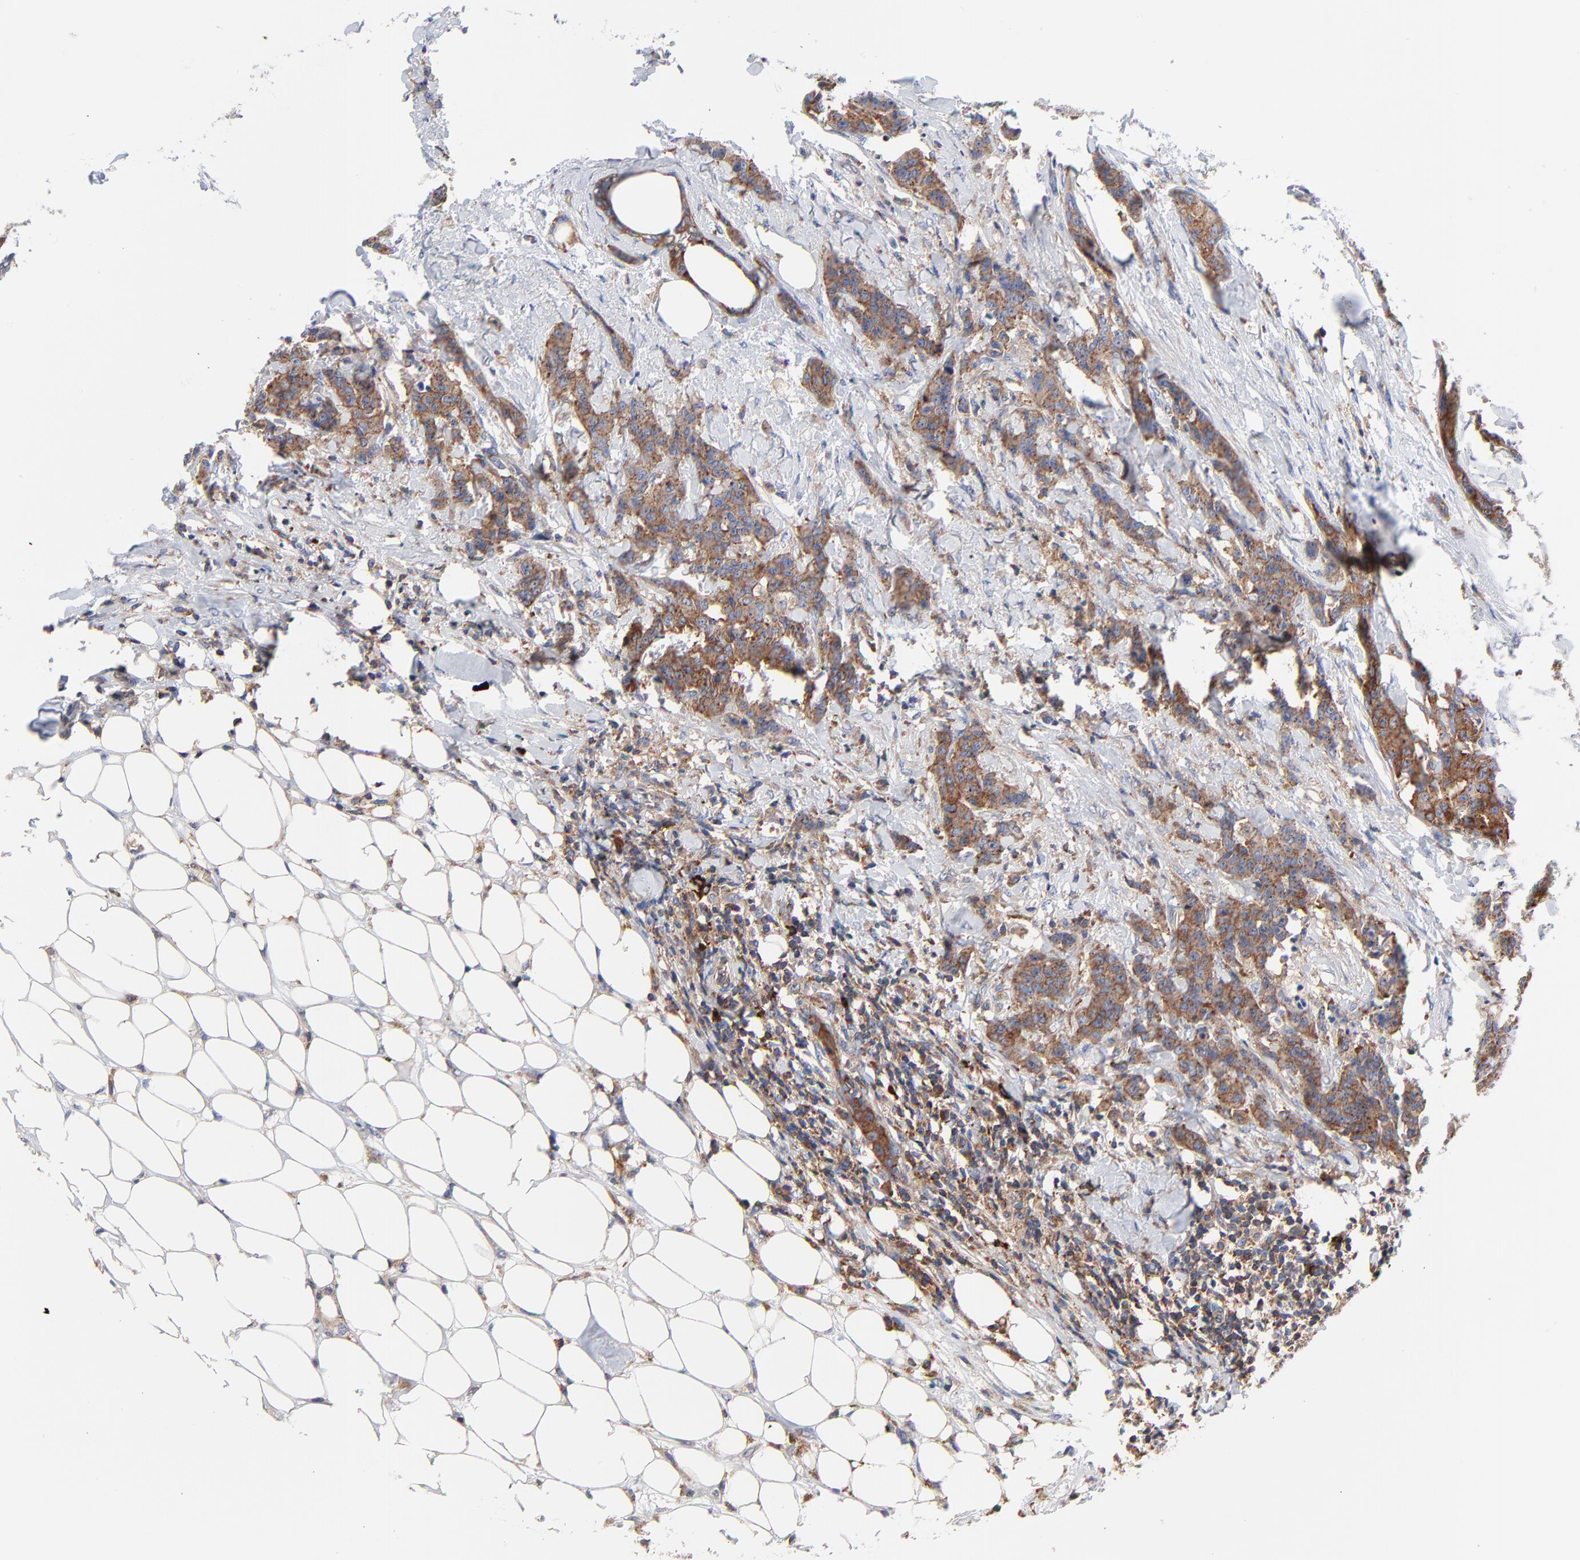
{"staining": {"intensity": "moderate", "quantity": ">75%", "location": "cytoplasmic/membranous"}, "tissue": "breast cancer", "cell_type": "Tumor cells", "image_type": "cancer", "snomed": [{"axis": "morphology", "description": "Duct carcinoma"}, {"axis": "topography", "description": "Breast"}], "caption": "Protein expression analysis of human breast infiltrating ductal carcinoma reveals moderate cytoplasmic/membranous staining in approximately >75% of tumor cells.", "gene": "CD2AP", "patient": {"sex": "female", "age": 40}}